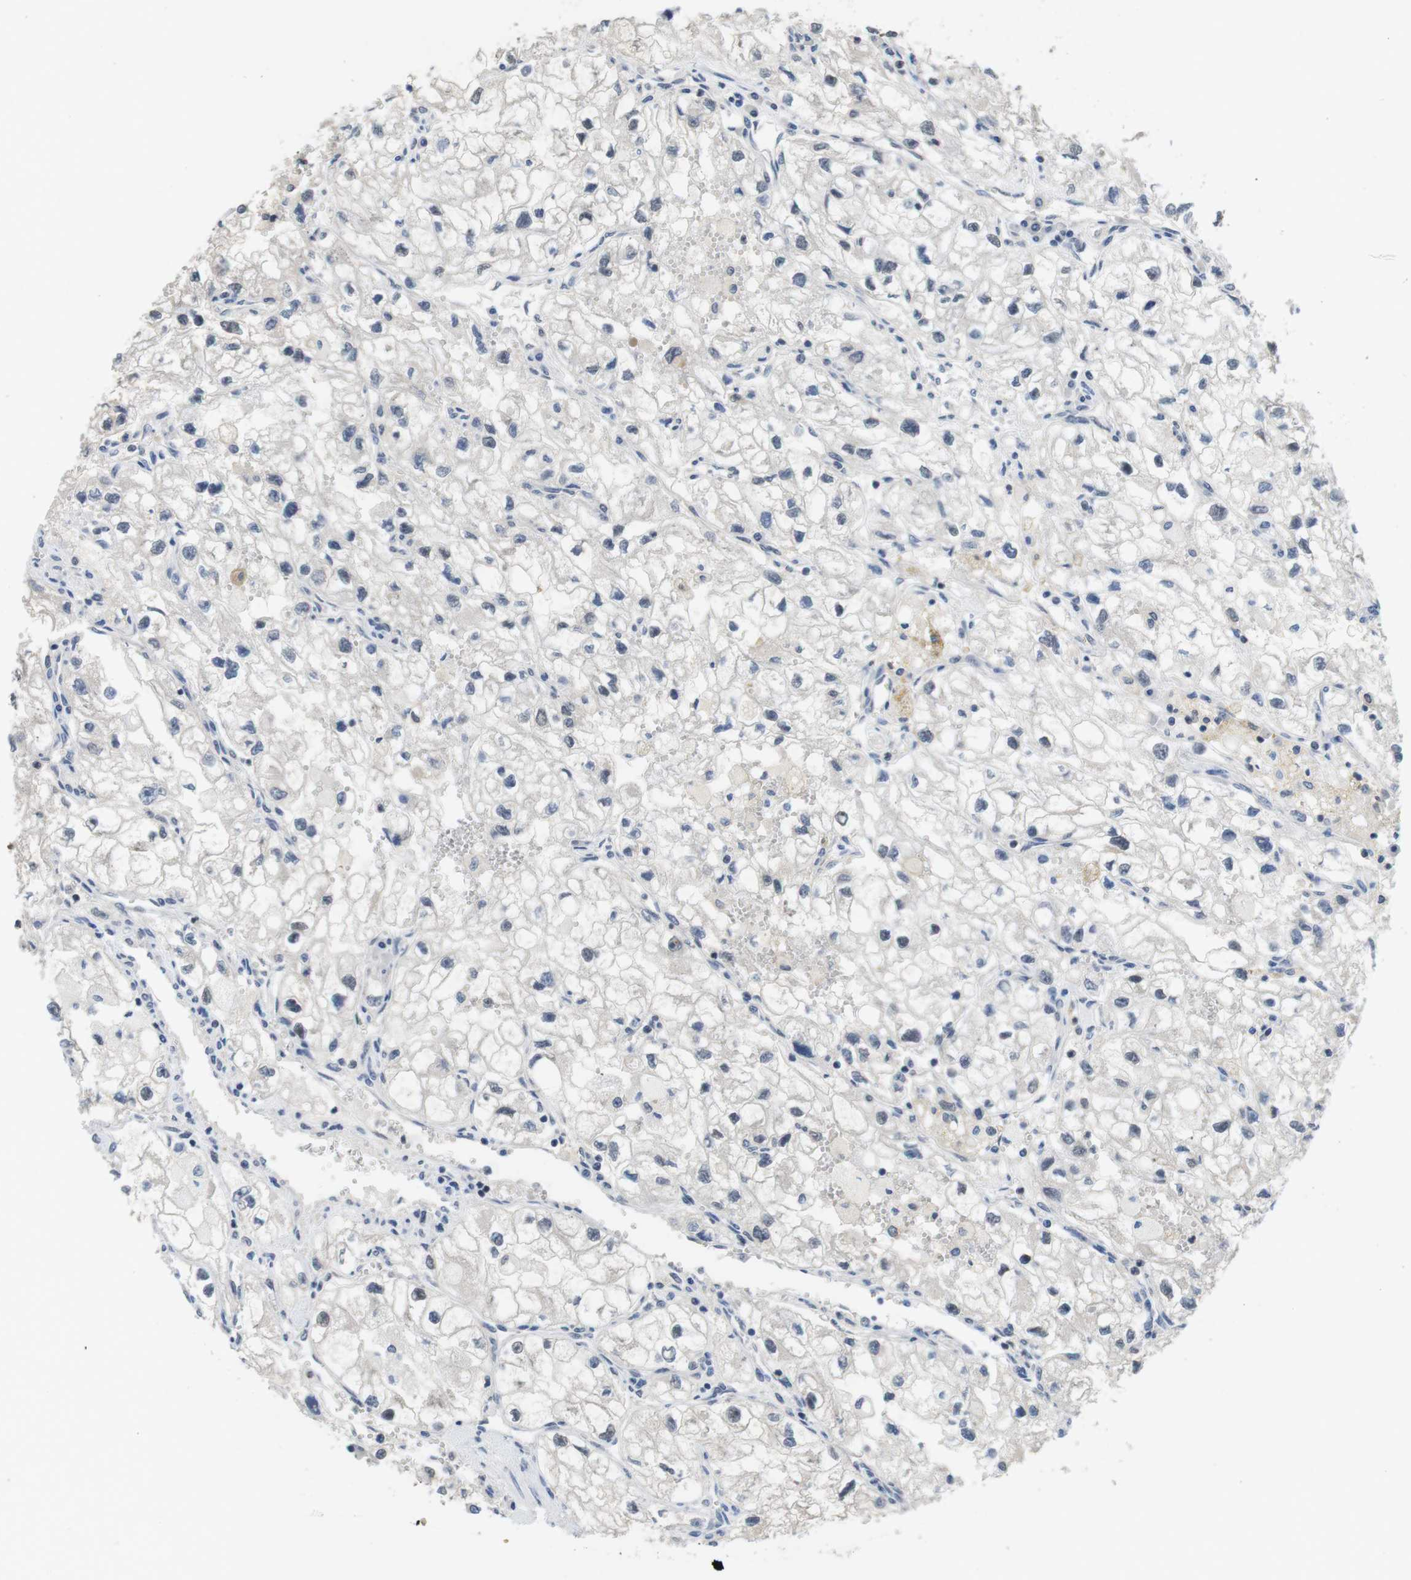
{"staining": {"intensity": "negative", "quantity": "none", "location": "none"}, "tissue": "renal cancer", "cell_type": "Tumor cells", "image_type": "cancer", "snomed": [{"axis": "morphology", "description": "Adenocarcinoma, NOS"}, {"axis": "topography", "description": "Kidney"}], "caption": "The immunohistochemistry (IHC) histopathology image has no significant staining in tumor cells of renal adenocarcinoma tissue.", "gene": "FADD", "patient": {"sex": "female", "age": 70}}